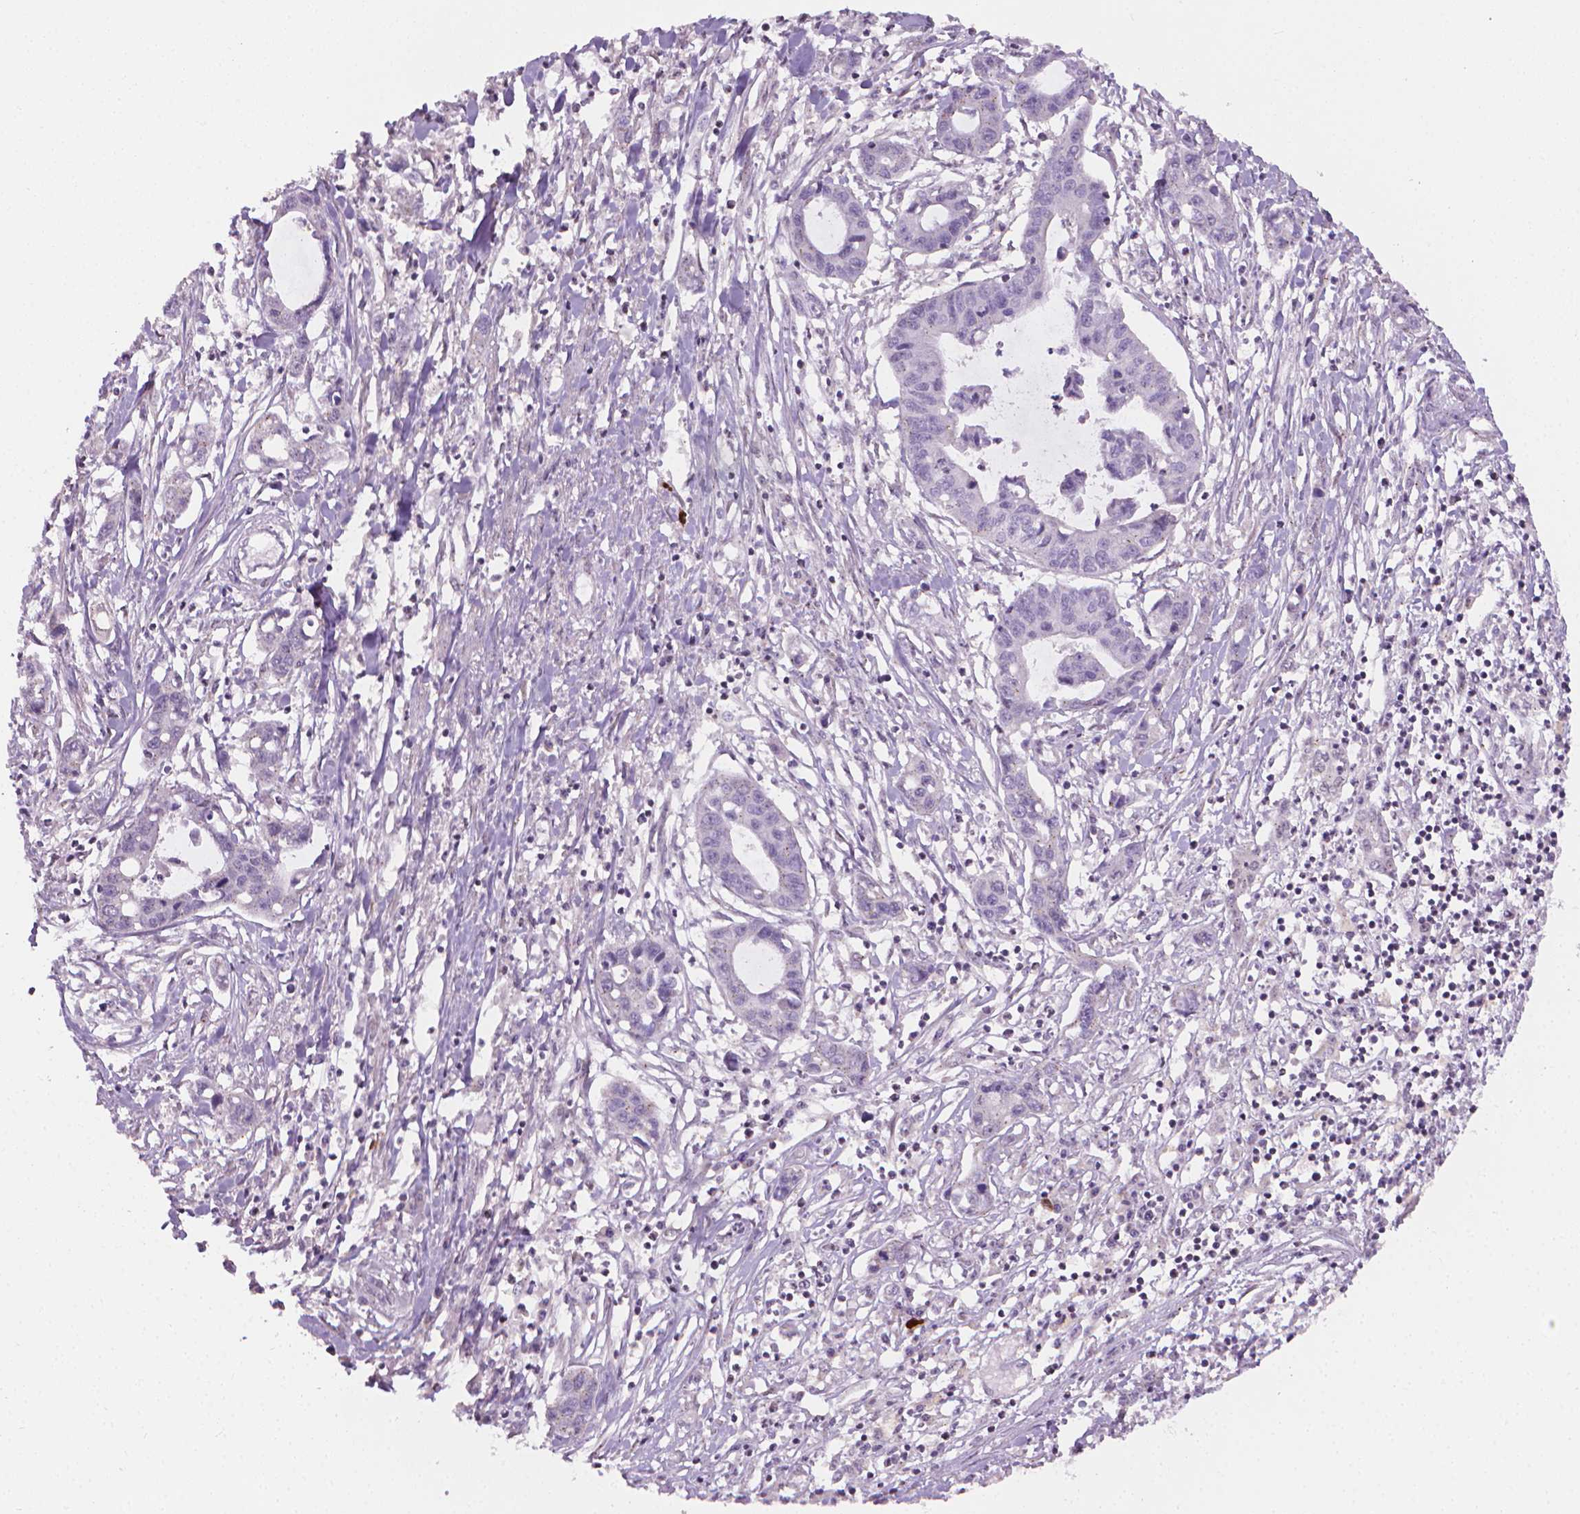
{"staining": {"intensity": "negative", "quantity": "none", "location": "none"}, "tissue": "liver cancer", "cell_type": "Tumor cells", "image_type": "cancer", "snomed": [{"axis": "morphology", "description": "Cholangiocarcinoma"}, {"axis": "topography", "description": "Liver"}], "caption": "A micrograph of human liver cancer (cholangiocarcinoma) is negative for staining in tumor cells. (DAB (3,3'-diaminobenzidine) immunohistochemistry, high magnification).", "gene": "NCAN", "patient": {"sex": "male", "age": 58}}